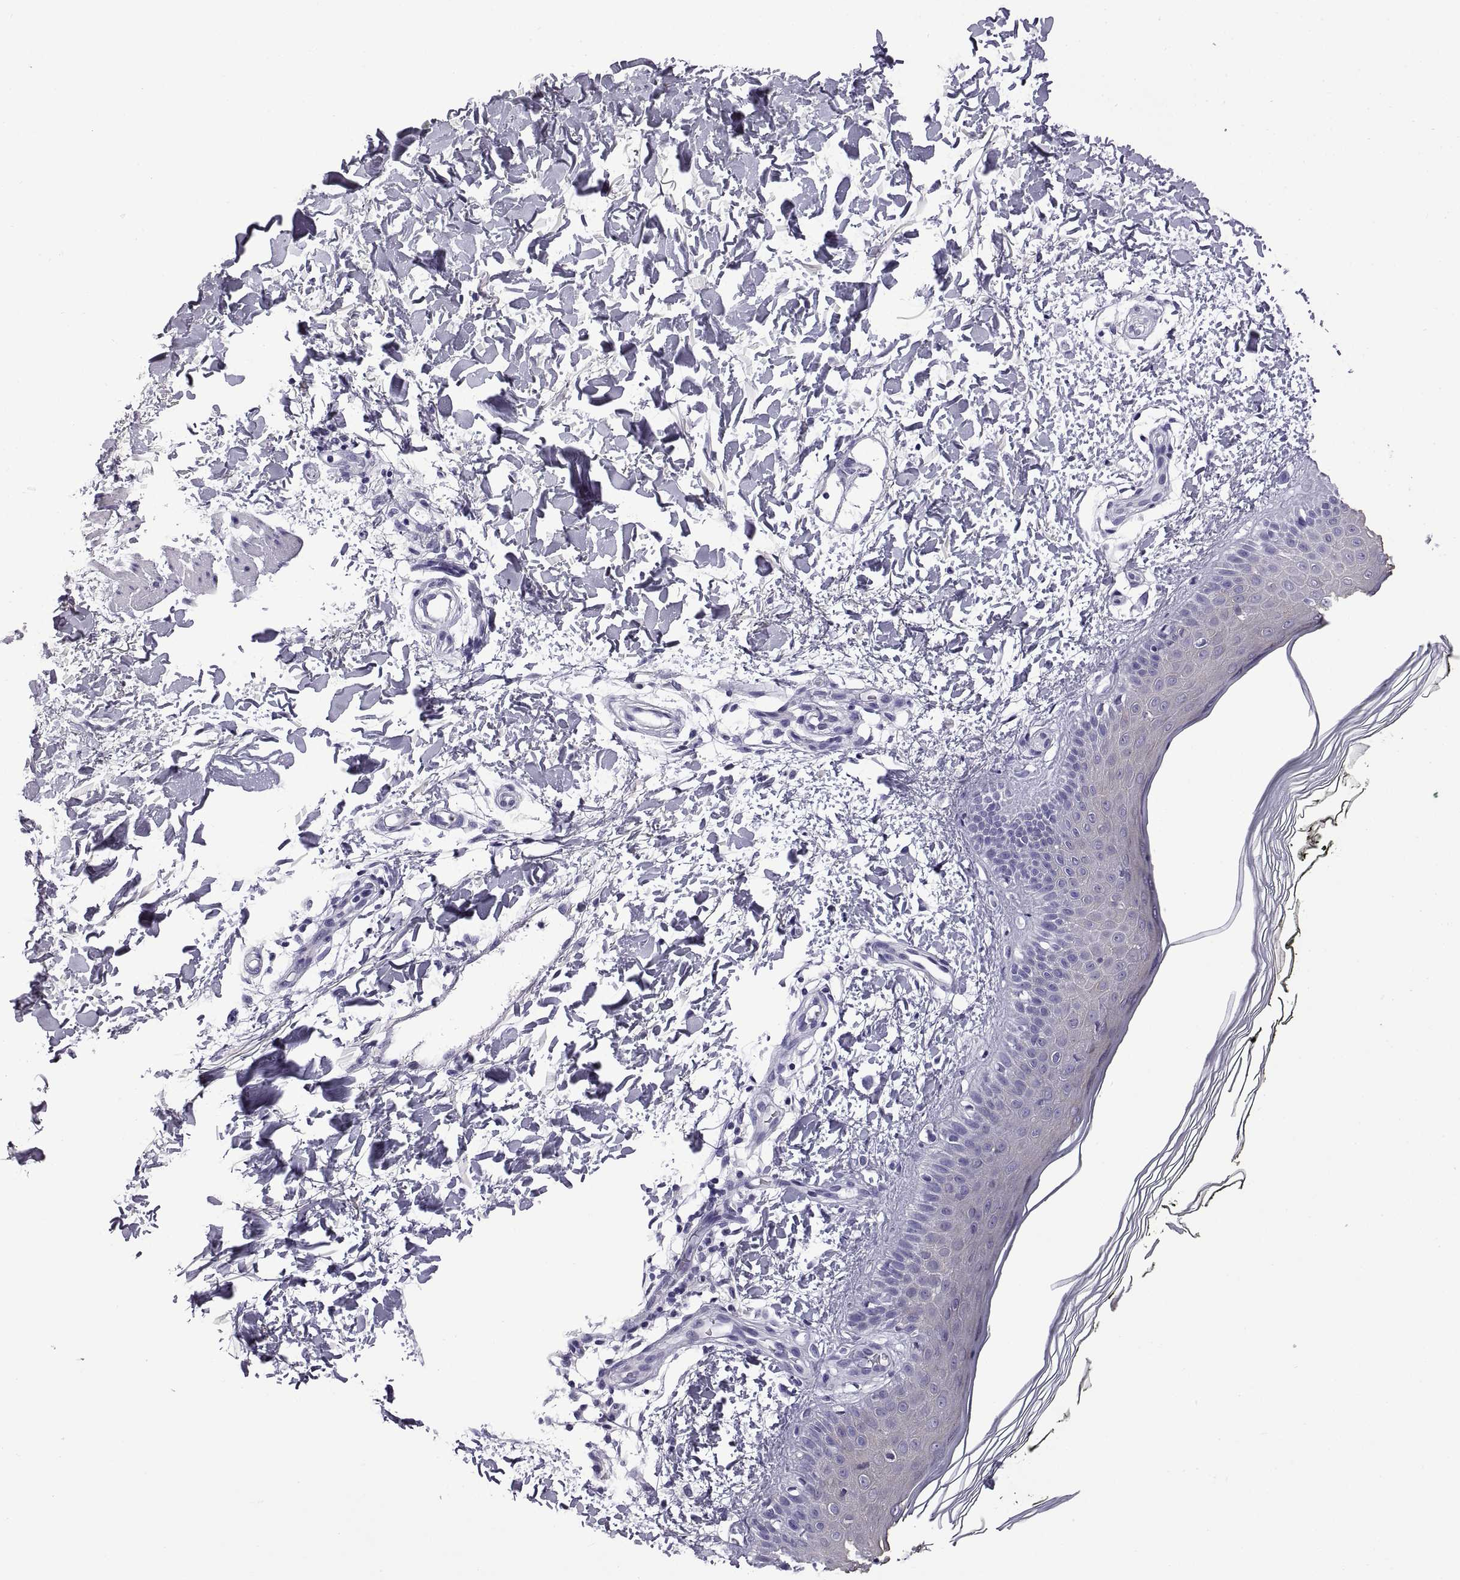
{"staining": {"intensity": "negative", "quantity": "none", "location": "none"}, "tissue": "skin", "cell_type": "Fibroblasts", "image_type": "normal", "snomed": [{"axis": "morphology", "description": "Normal tissue, NOS"}, {"axis": "topography", "description": "Skin"}], "caption": "DAB immunohistochemical staining of normal skin reveals no significant staining in fibroblasts.", "gene": "CRISP1", "patient": {"sex": "female", "age": 62}}